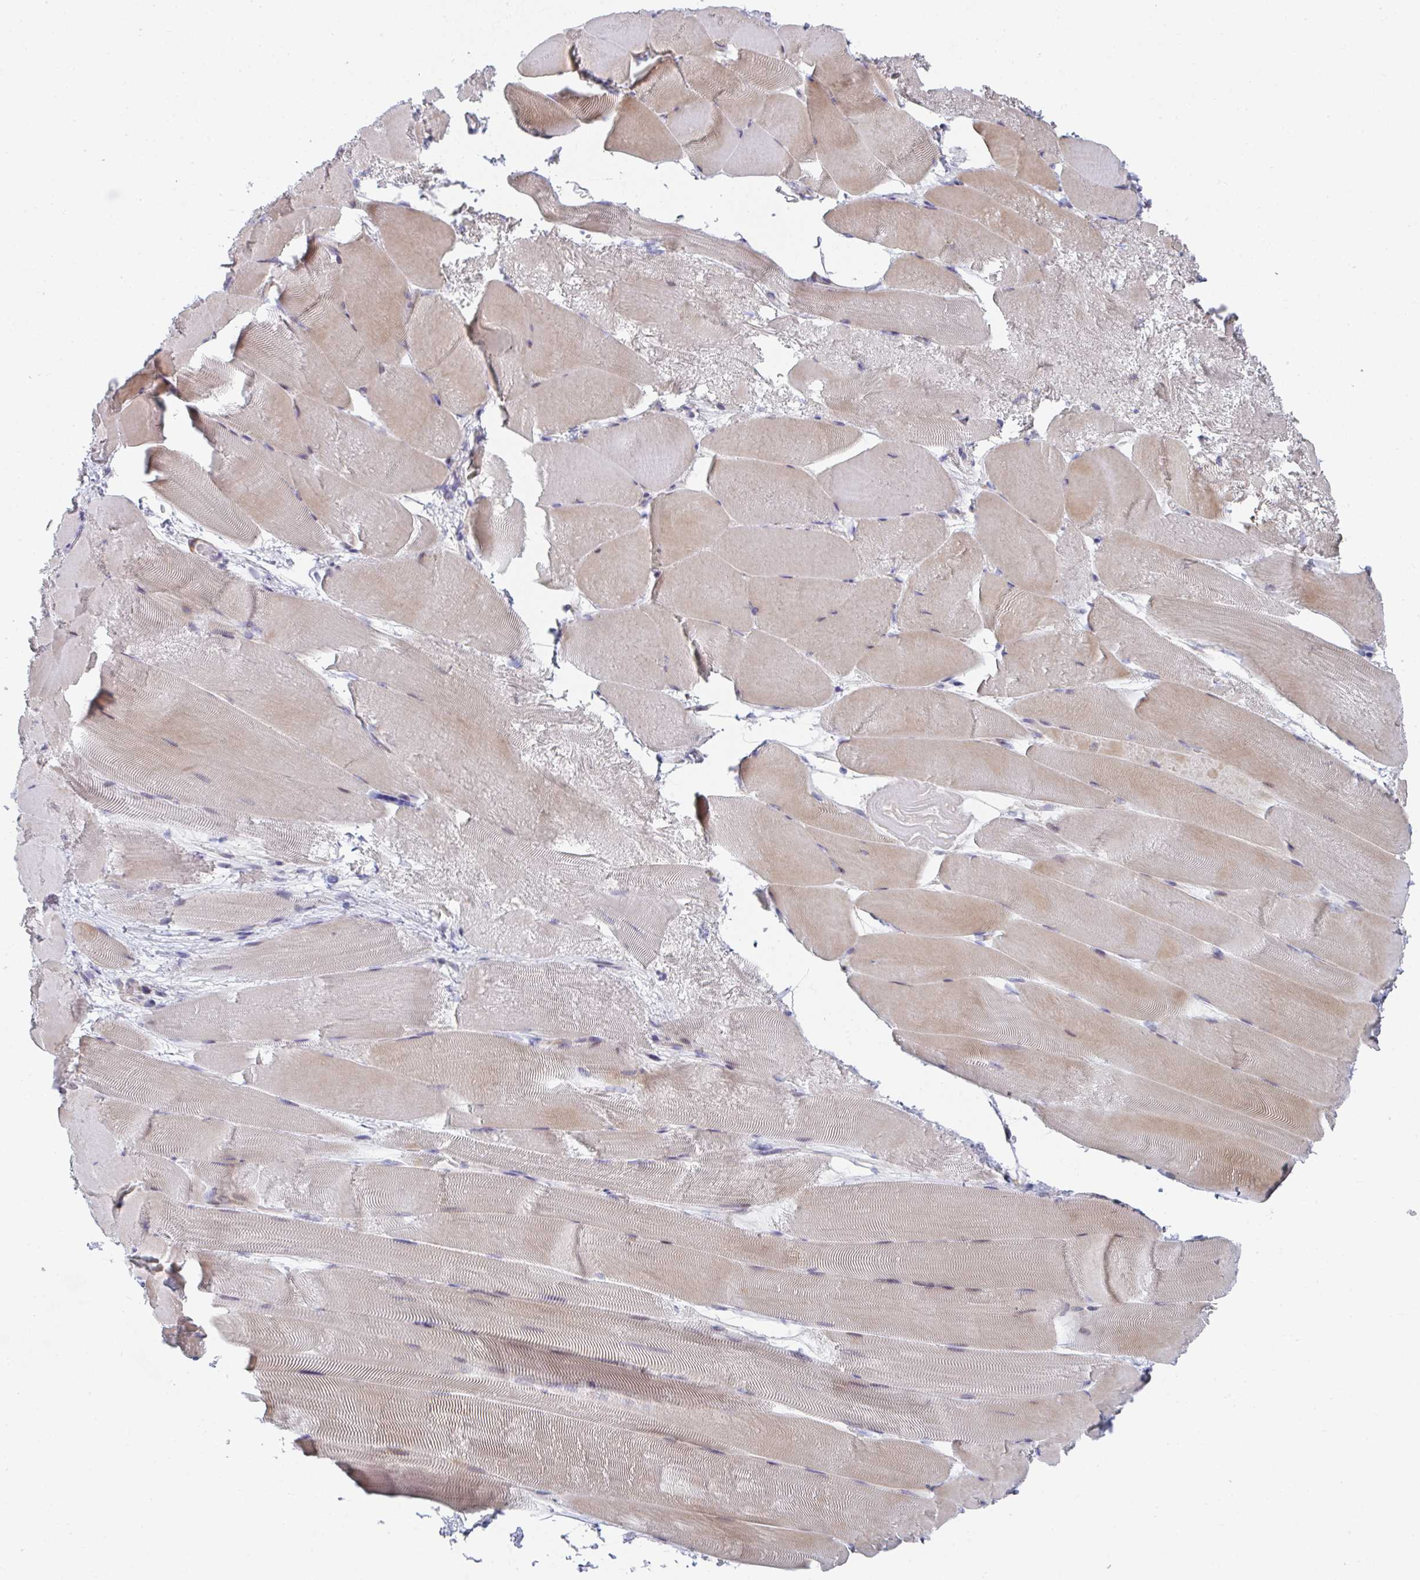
{"staining": {"intensity": "weak", "quantity": "25%-75%", "location": "cytoplasmic/membranous"}, "tissue": "skeletal muscle", "cell_type": "Myocytes", "image_type": "normal", "snomed": [{"axis": "morphology", "description": "Normal tissue, NOS"}, {"axis": "topography", "description": "Skeletal muscle"}], "caption": "Skeletal muscle was stained to show a protein in brown. There is low levels of weak cytoplasmic/membranous positivity in about 25%-75% of myocytes. The staining was performed using DAB, with brown indicating positive protein expression. Nuclei are stained blue with hematoxylin.", "gene": "KLHL33", "patient": {"sex": "female", "age": 64}}